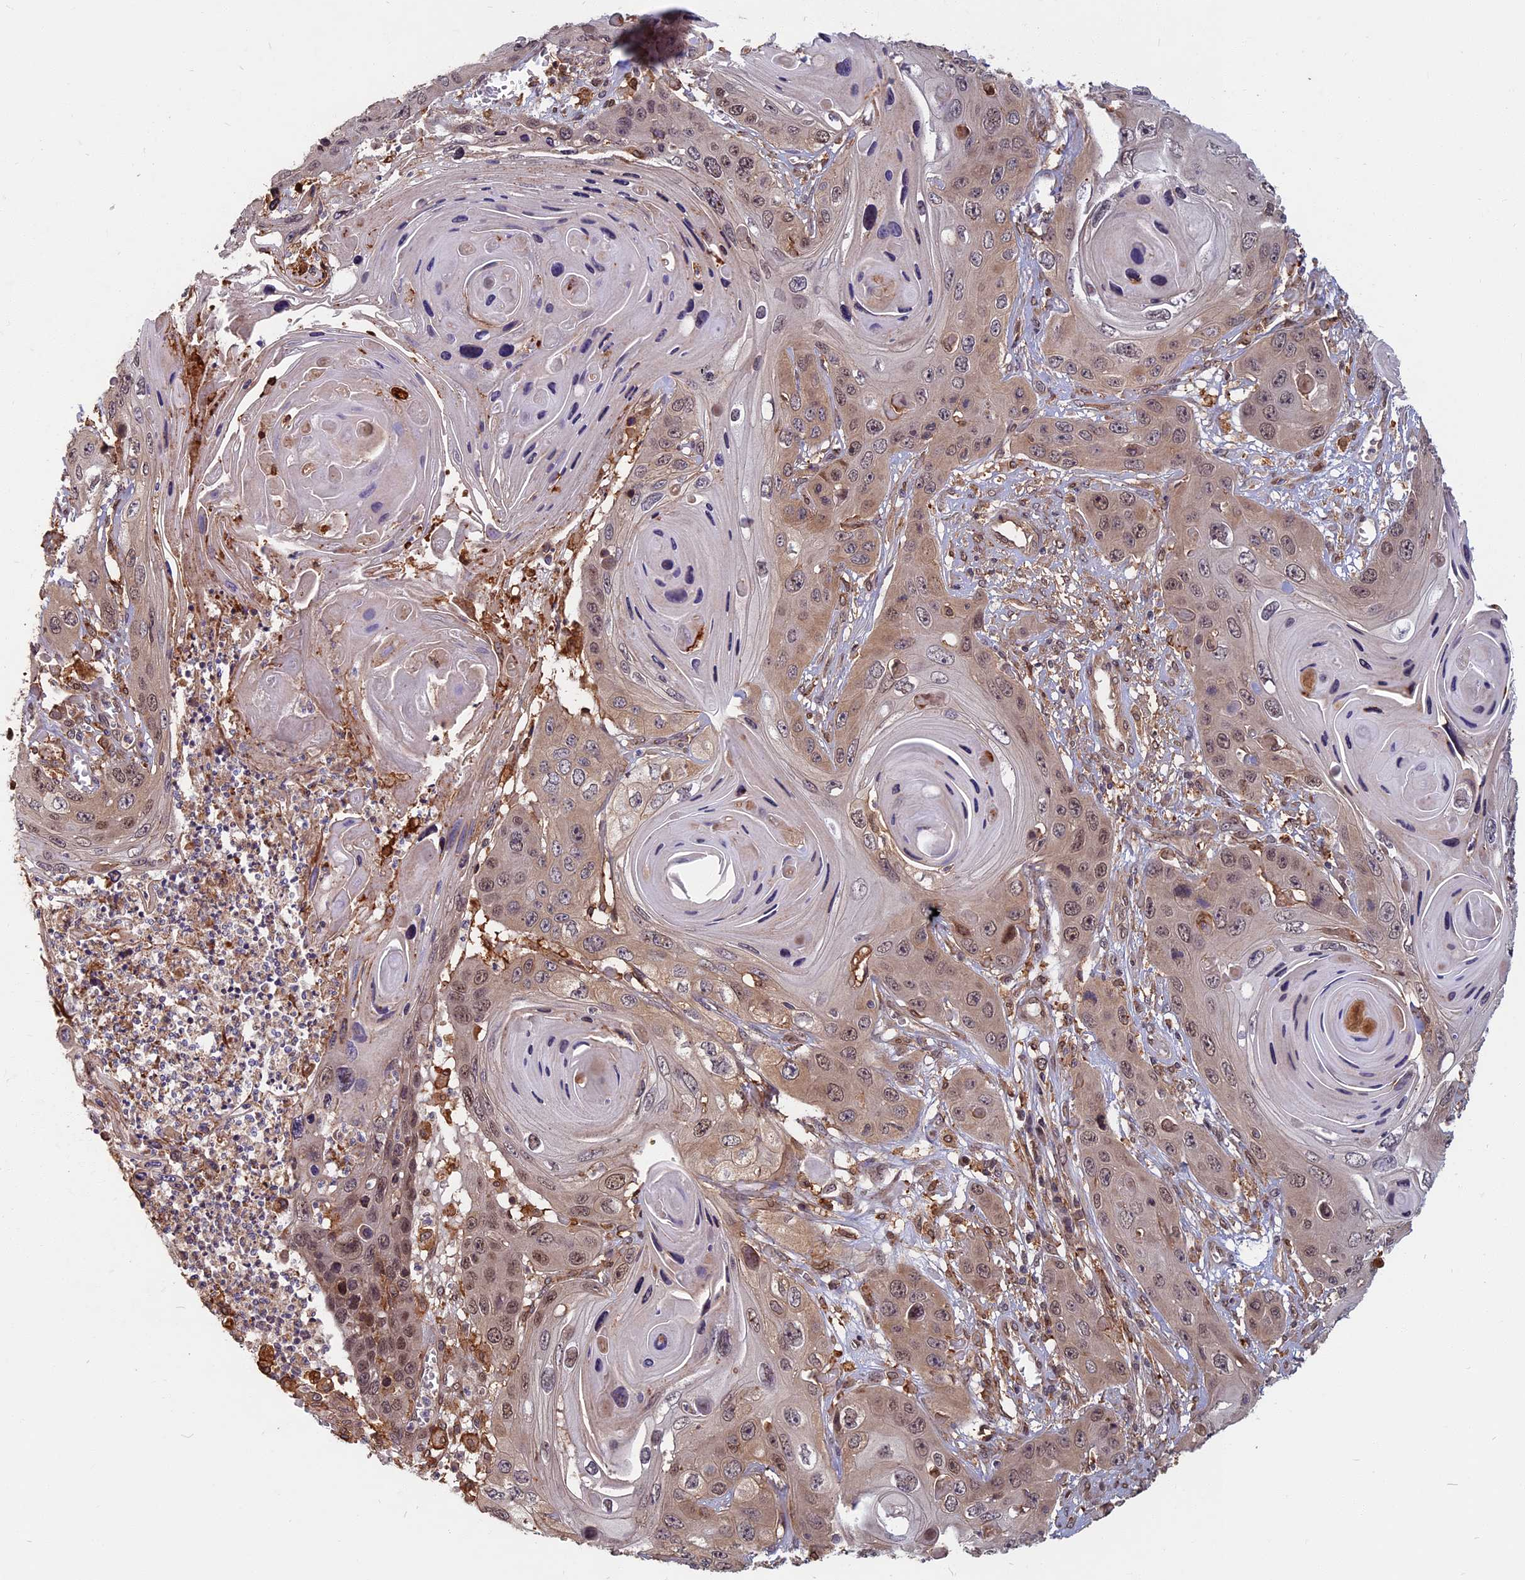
{"staining": {"intensity": "weak", "quantity": ">75%", "location": "cytoplasmic/membranous,nuclear"}, "tissue": "skin cancer", "cell_type": "Tumor cells", "image_type": "cancer", "snomed": [{"axis": "morphology", "description": "Squamous cell carcinoma, NOS"}, {"axis": "topography", "description": "Skin"}], "caption": "Immunohistochemical staining of human skin cancer (squamous cell carcinoma) exhibits weak cytoplasmic/membranous and nuclear protein expression in approximately >75% of tumor cells. (DAB (3,3'-diaminobenzidine) IHC with brightfield microscopy, high magnification).", "gene": "SPG11", "patient": {"sex": "male", "age": 55}}